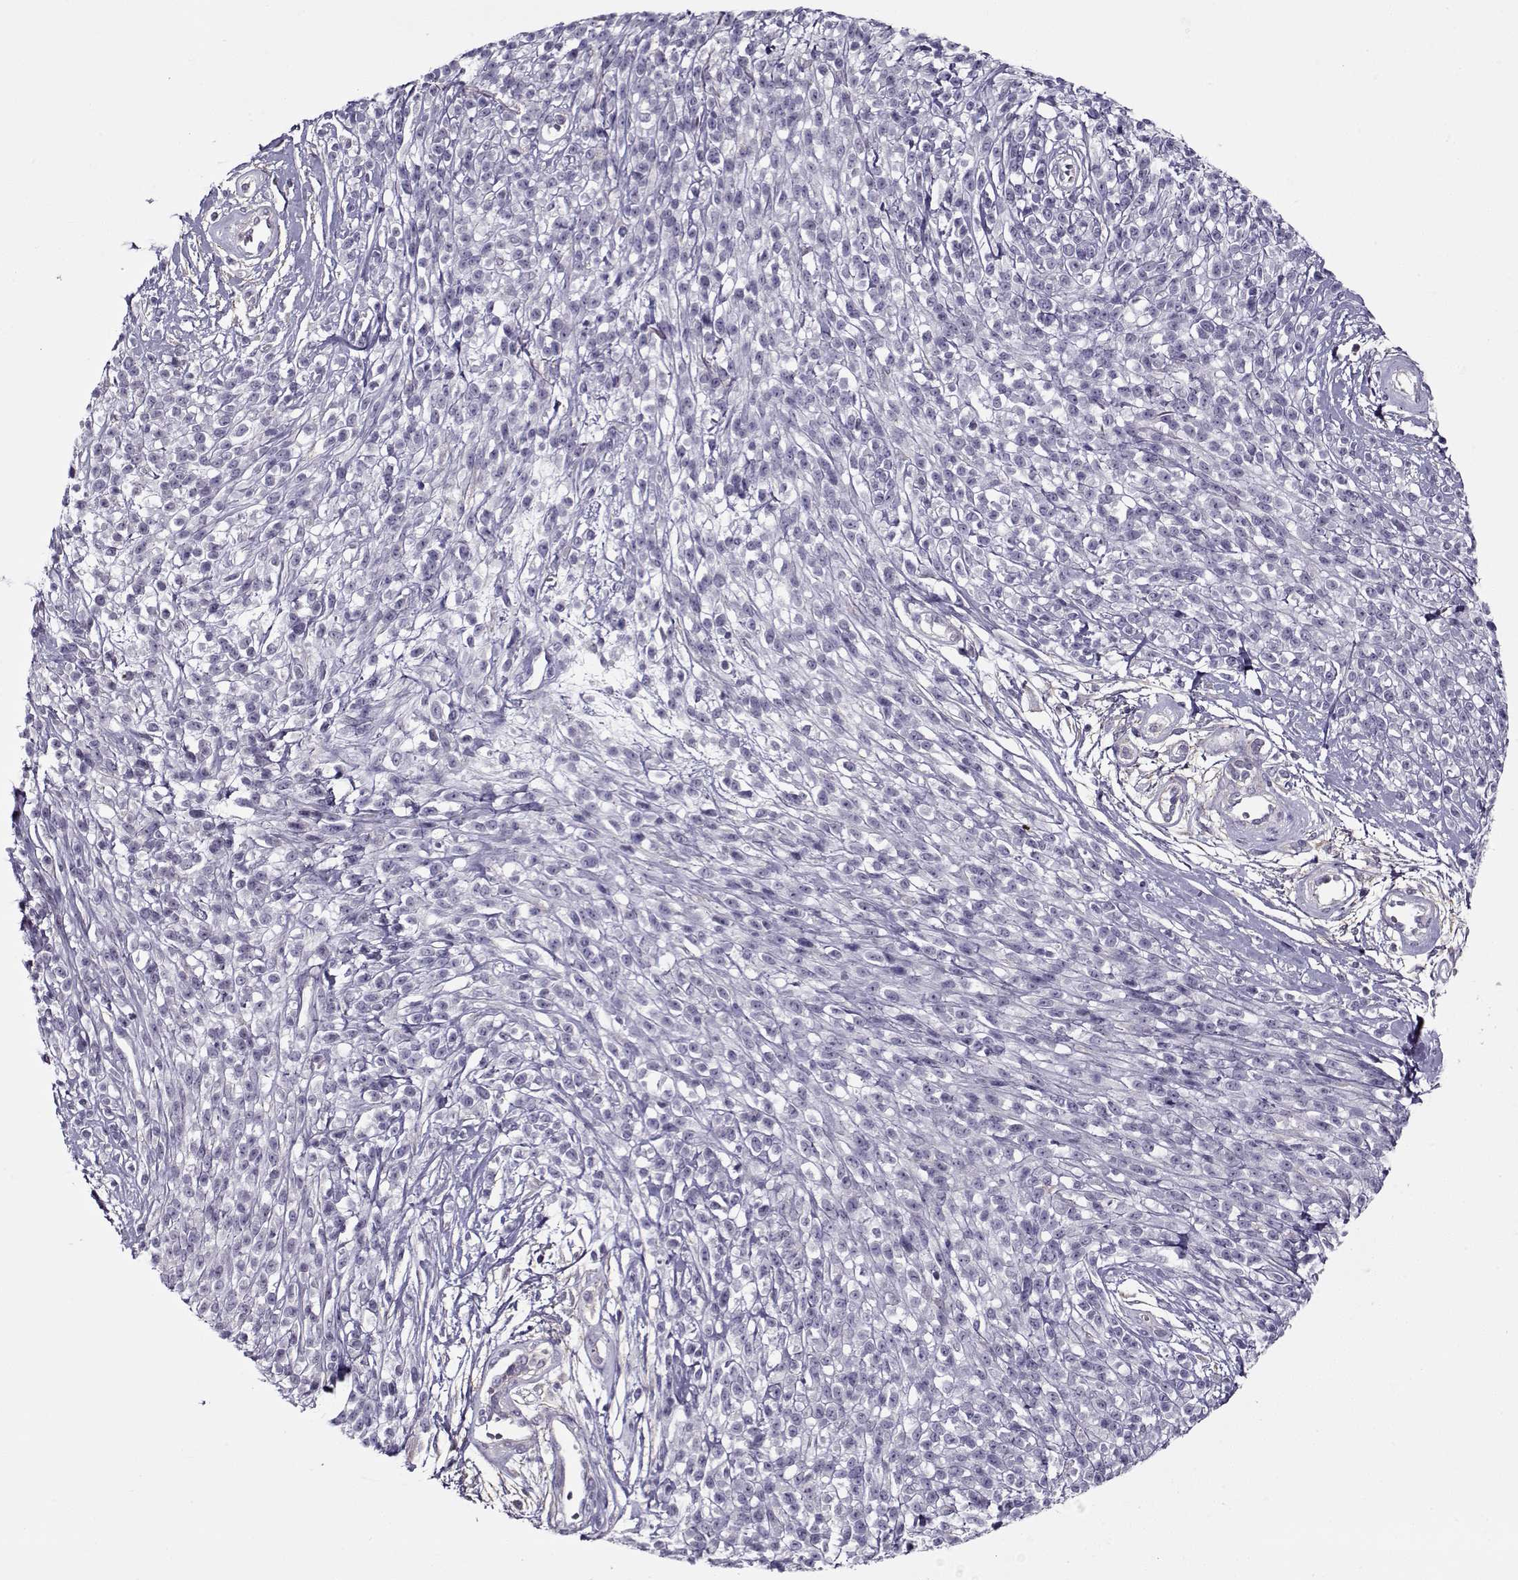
{"staining": {"intensity": "negative", "quantity": "none", "location": "none"}, "tissue": "melanoma", "cell_type": "Tumor cells", "image_type": "cancer", "snomed": [{"axis": "morphology", "description": "Malignant melanoma, NOS"}, {"axis": "topography", "description": "Skin"}, {"axis": "topography", "description": "Skin of trunk"}], "caption": "DAB immunohistochemical staining of malignant melanoma reveals no significant positivity in tumor cells.", "gene": "PP2D1", "patient": {"sex": "male", "age": 74}}